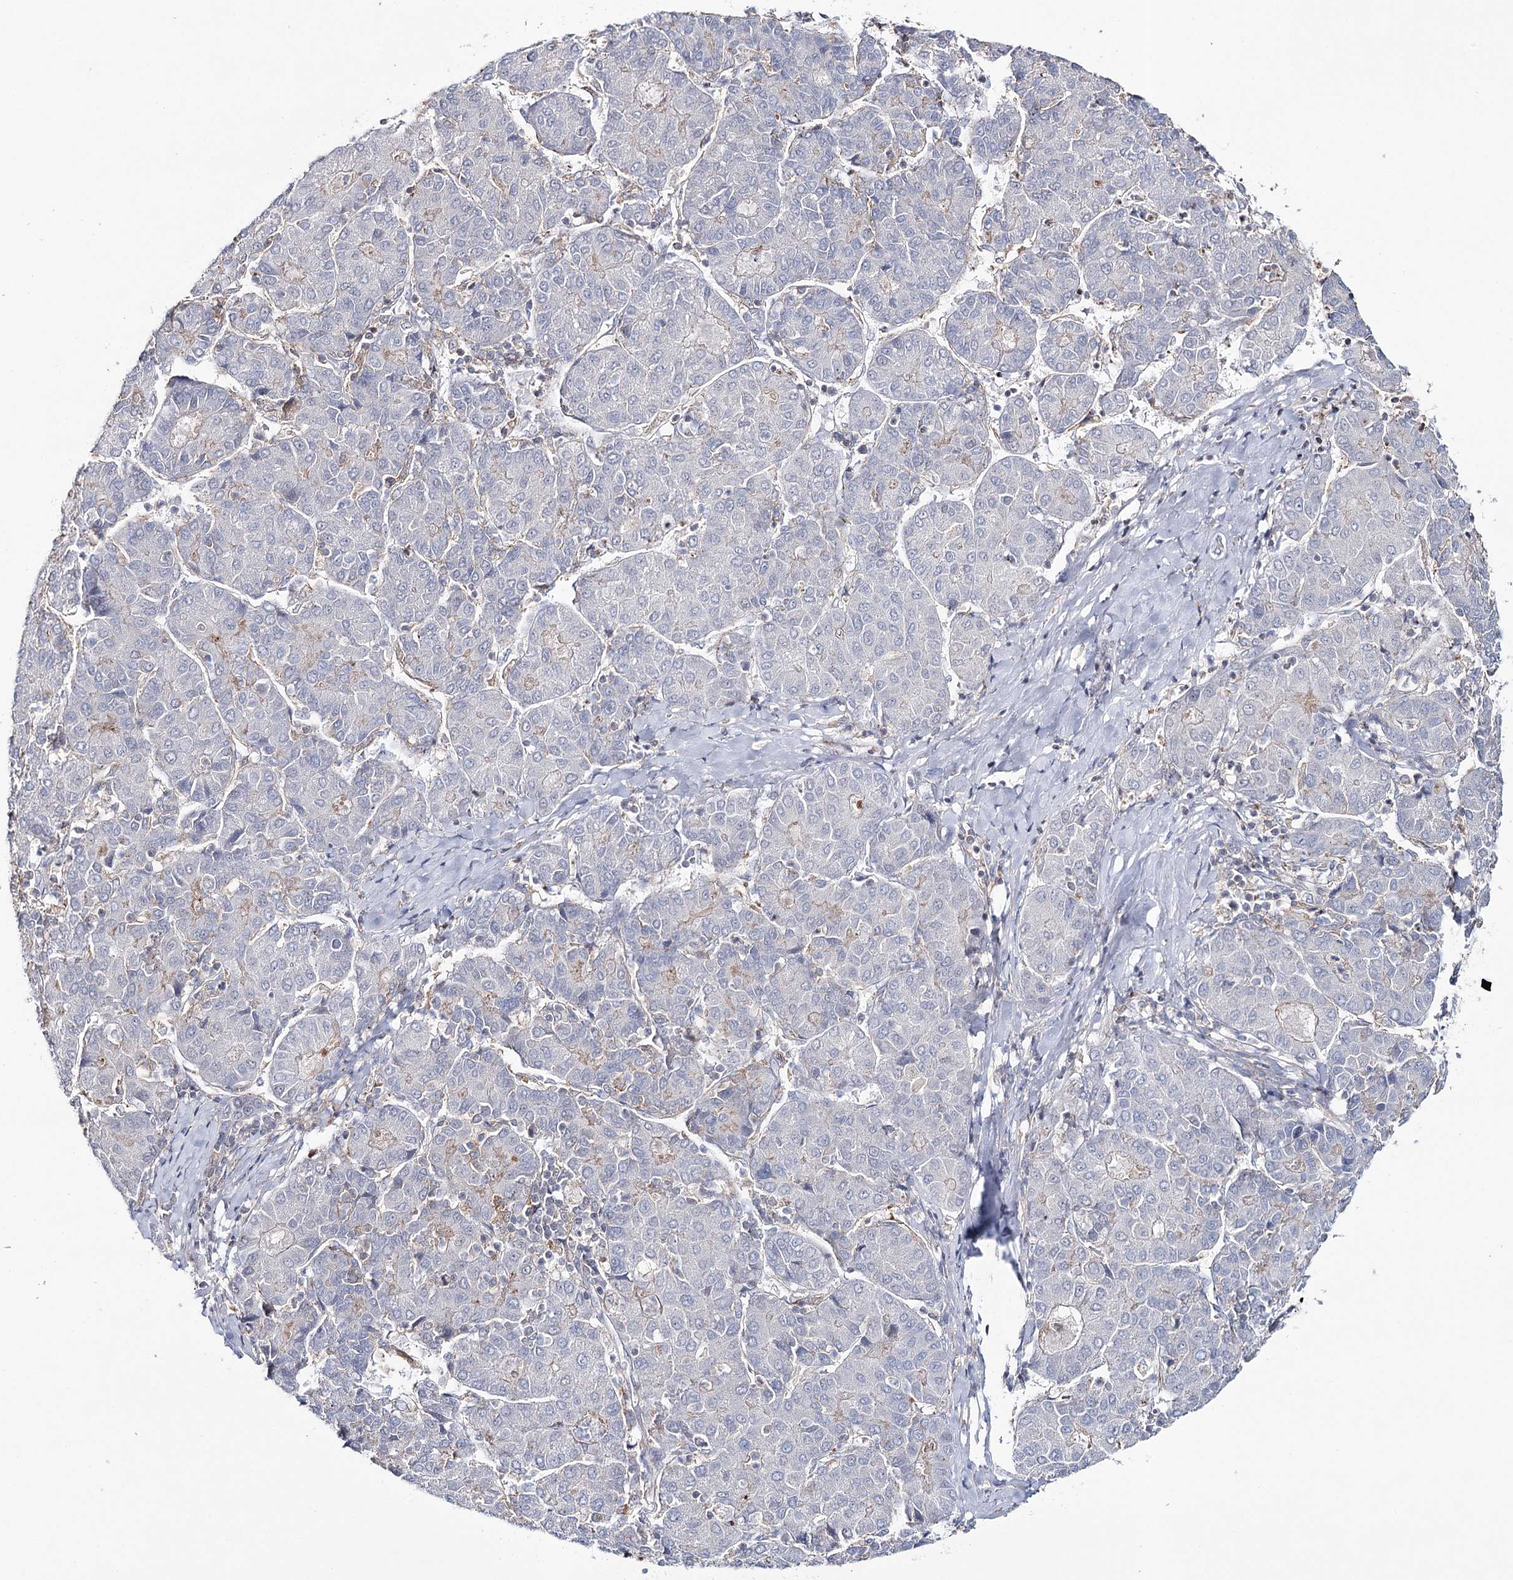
{"staining": {"intensity": "negative", "quantity": "none", "location": "none"}, "tissue": "liver cancer", "cell_type": "Tumor cells", "image_type": "cancer", "snomed": [{"axis": "morphology", "description": "Carcinoma, Hepatocellular, NOS"}, {"axis": "topography", "description": "Liver"}], "caption": "Liver hepatocellular carcinoma stained for a protein using immunohistochemistry (IHC) shows no staining tumor cells.", "gene": "ZC3H8", "patient": {"sex": "male", "age": 65}}